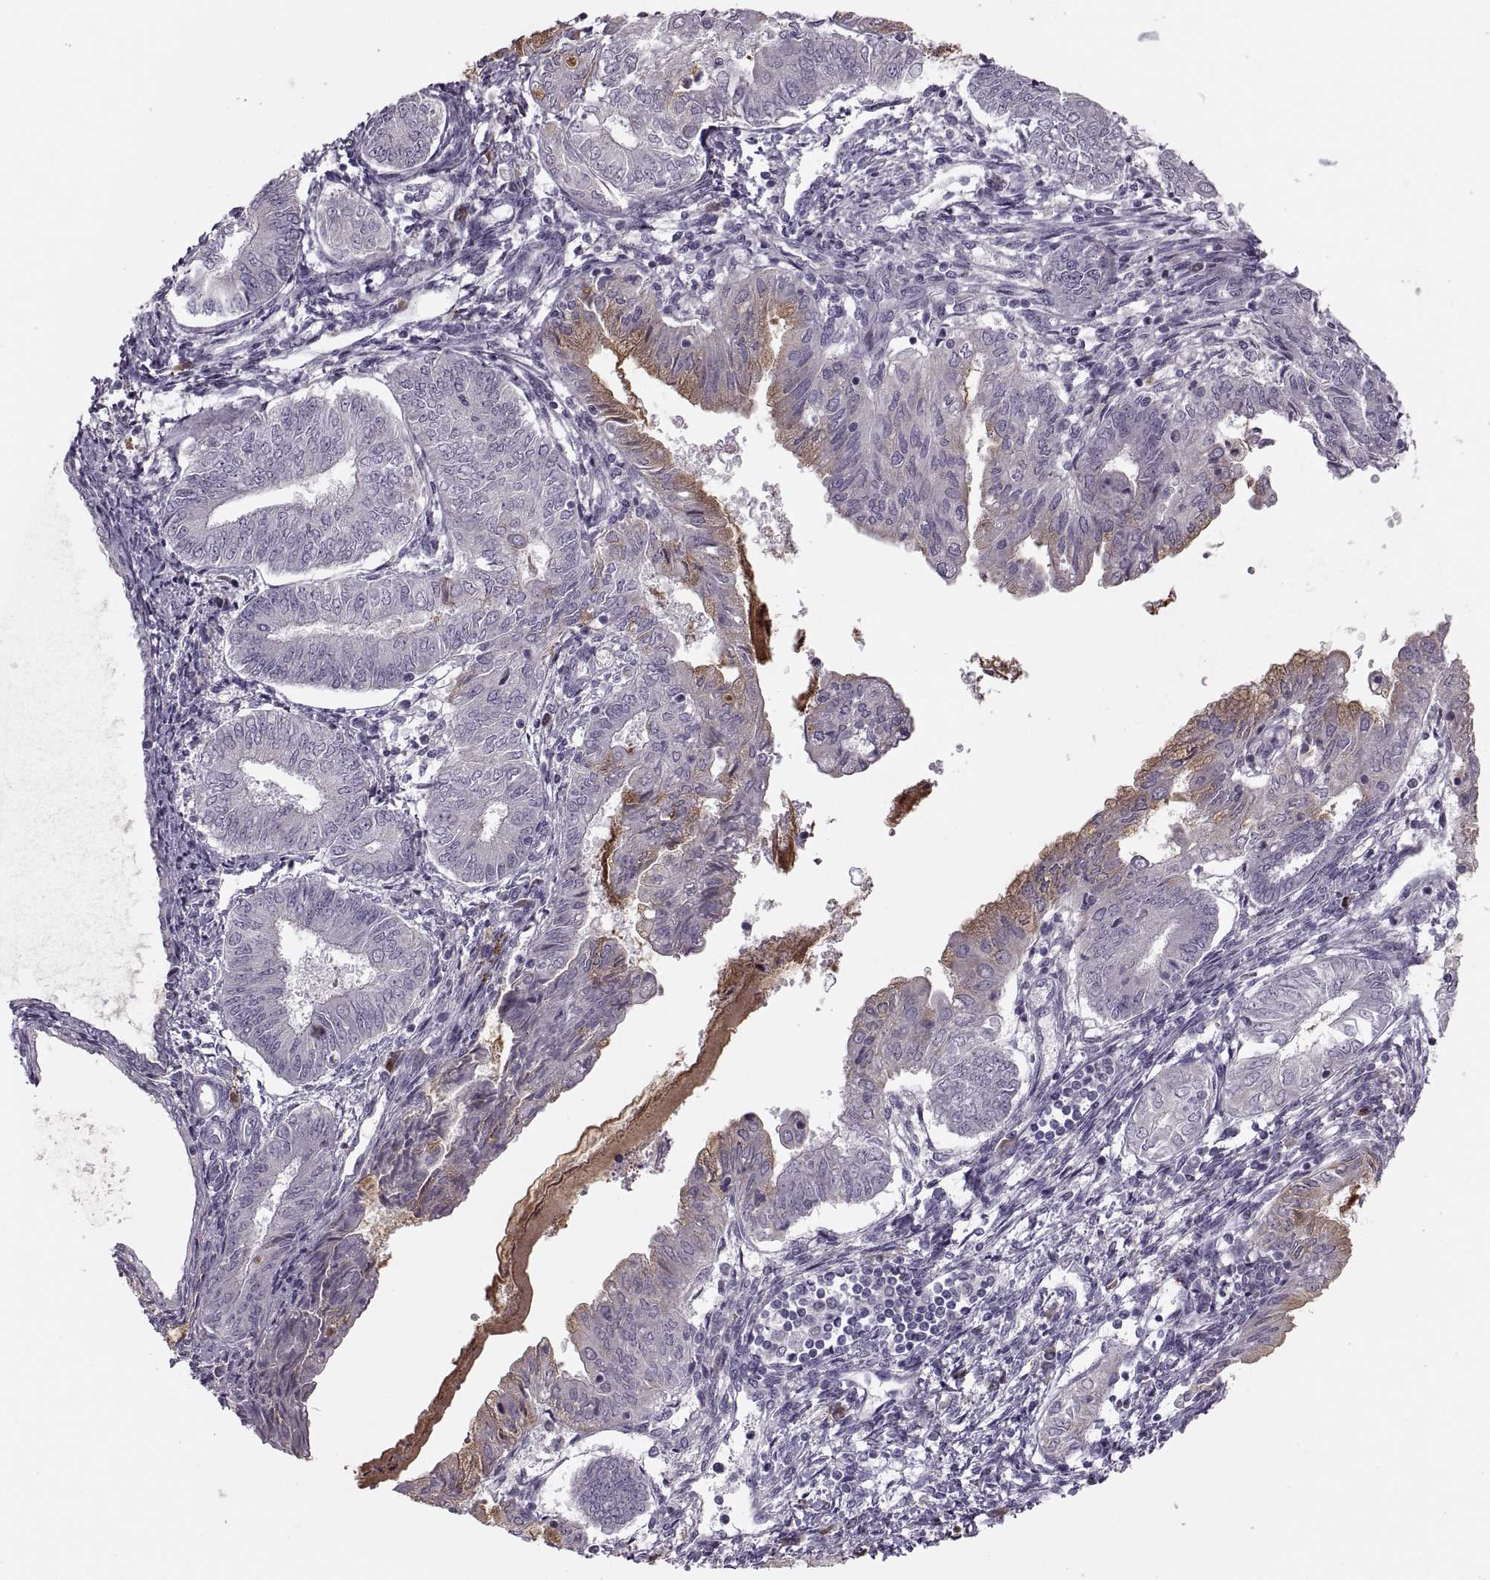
{"staining": {"intensity": "moderate", "quantity": "<25%", "location": "cytoplasmic/membranous"}, "tissue": "endometrial cancer", "cell_type": "Tumor cells", "image_type": "cancer", "snomed": [{"axis": "morphology", "description": "Adenocarcinoma, NOS"}, {"axis": "topography", "description": "Endometrium"}], "caption": "The histopathology image reveals staining of adenocarcinoma (endometrial), revealing moderate cytoplasmic/membranous protein expression (brown color) within tumor cells.", "gene": "H2AP", "patient": {"sex": "female", "age": 68}}